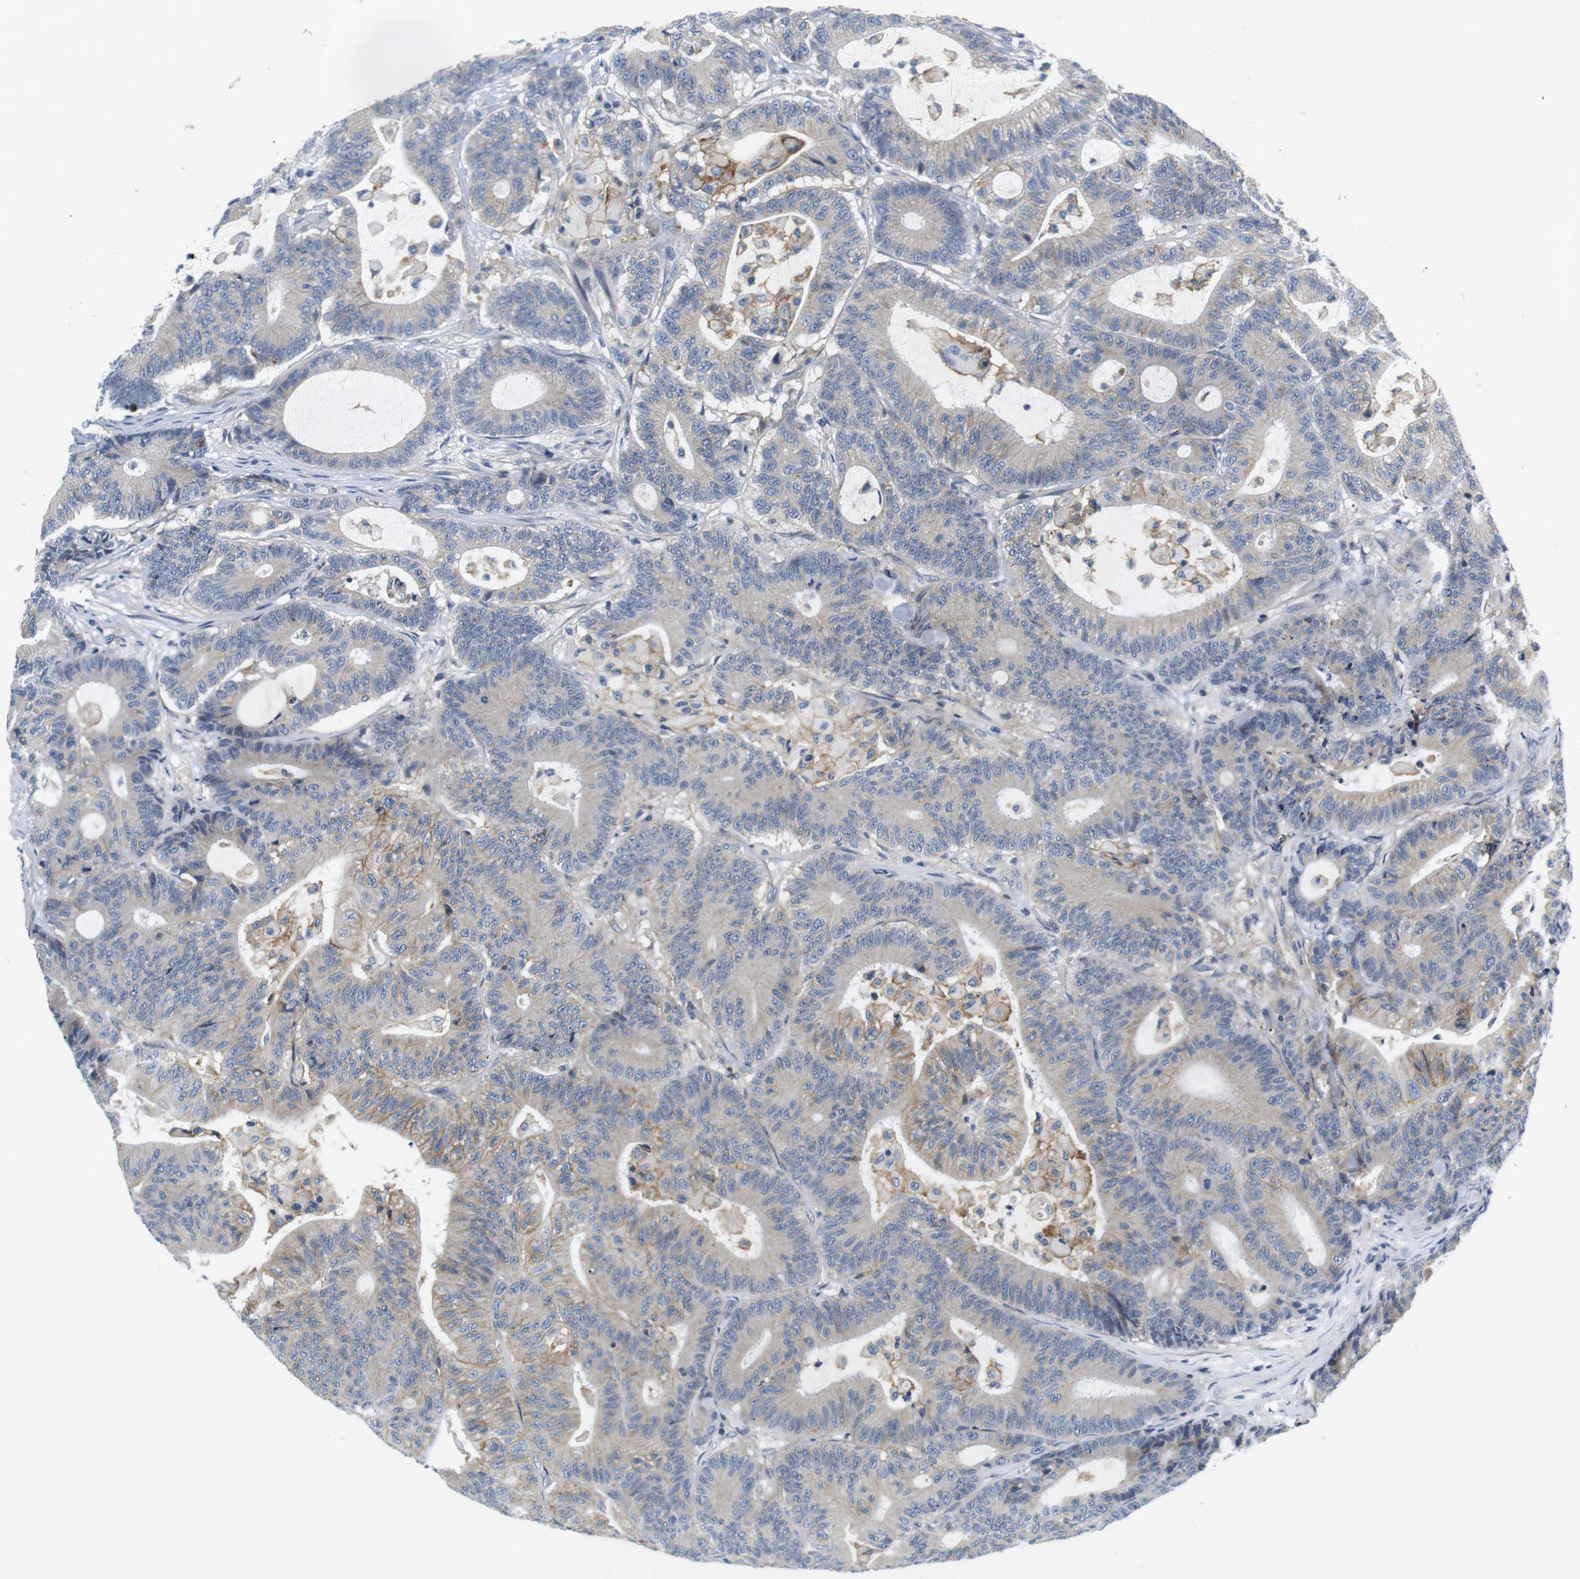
{"staining": {"intensity": "moderate", "quantity": "<25%", "location": "cytoplasmic/membranous"}, "tissue": "colorectal cancer", "cell_type": "Tumor cells", "image_type": "cancer", "snomed": [{"axis": "morphology", "description": "Adenocarcinoma, NOS"}, {"axis": "topography", "description": "Colon"}], "caption": "Immunohistochemical staining of human colorectal cancer (adenocarcinoma) demonstrates moderate cytoplasmic/membranous protein staining in approximately <25% of tumor cells.", "gene": "SLC30A1", "patient": {"sex": "female", "age": 84}}